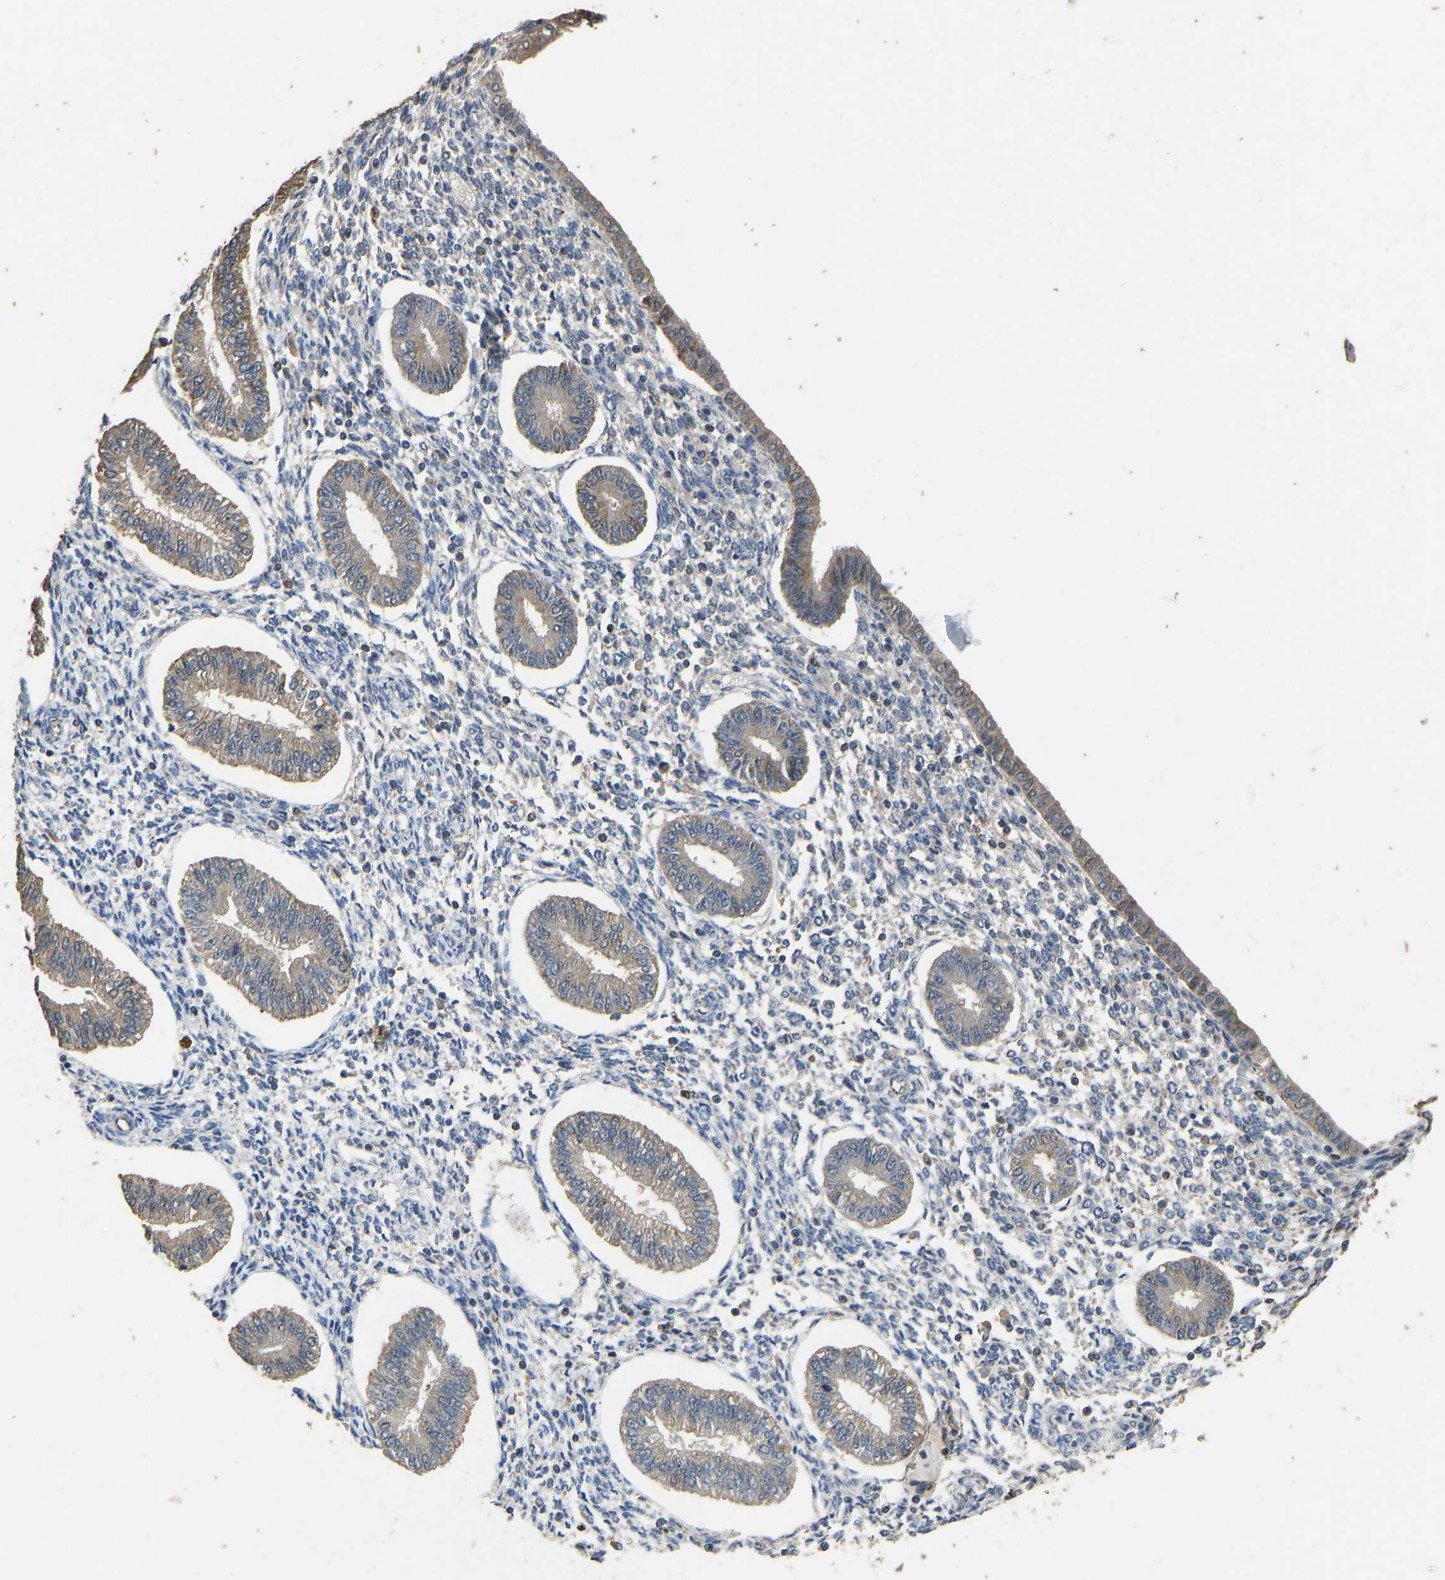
{"staining": {"intensity": "weak", "quantity": "<25%", "location": "cytoplasmic/membranous"}, "tissue": "endometrium", "cell_type": "Cells in endometrial stroma", "image_type": "normal", "snomed": [{"axis": "morphology", "description": "Normal tissue, NOS"}, {"axis": "topography", "description": "Endometrium"}], "caption": "Immunohistochemistry (IHC) photomicrograph of normal endometrium: endometrium stained with DAB displays no significant protein staining in cells in endometrial stroma.", "gene": "CIDEC", "patient": {"sex": "female", "age": 50}}